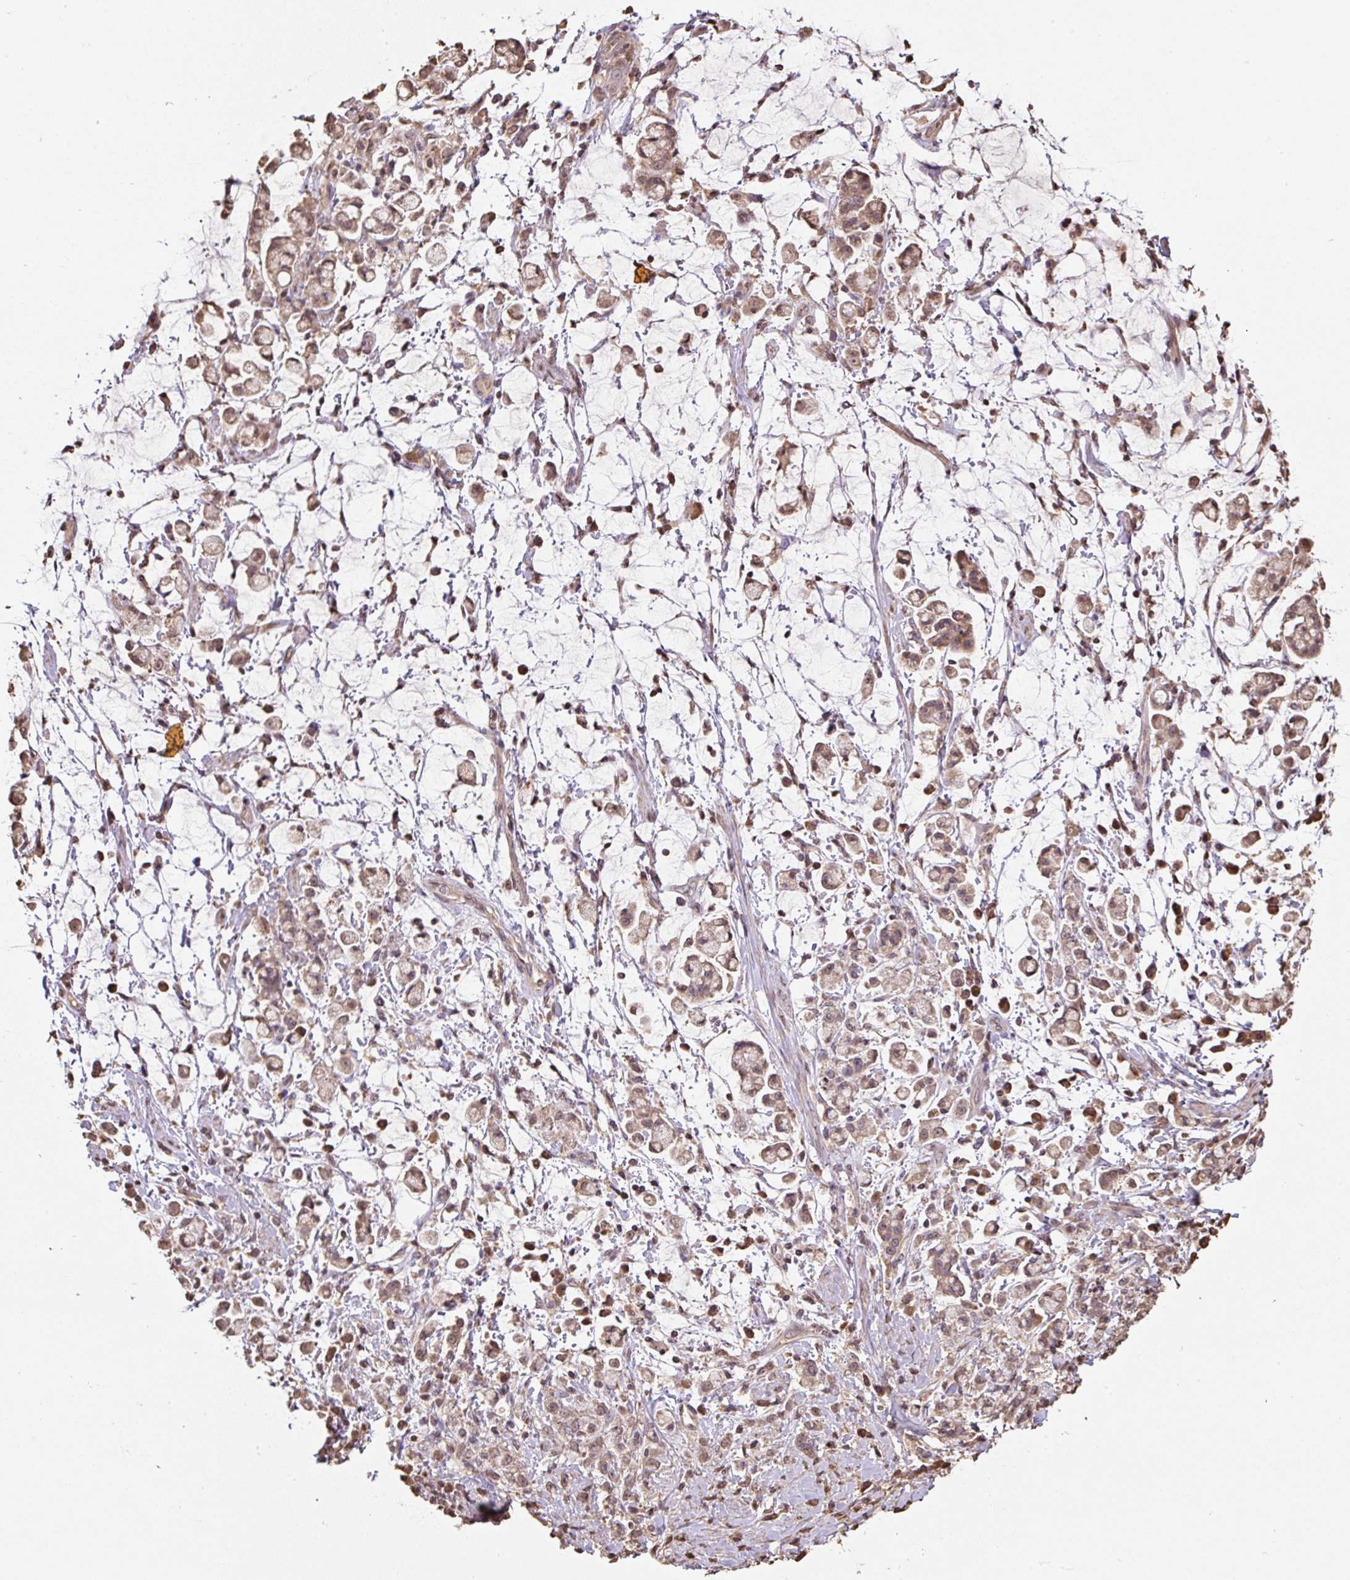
{"staining": {"intensity": "moderate", "quantity": ">75%", "location": "cytoplasmic/membranous,nuclear"}, "tissue": "stomach cancer", "cell_type": "Tumor cells", "image_type": "cancer", "snomed": [{"axis": "morphology", "description": "Adenocarcinoma, NOS"}, {"axis": "topography", "description": "Stomach"}], "caption": "Protein staining by immunohistochemistry displays moderate cytoplasmic/membranous and nuclear staining in about >75% of tumor cells in stomach cancer (adenocarcinoma).", "gene": "TMEM170B", "patient": {"sex": "female", "age": 60}}